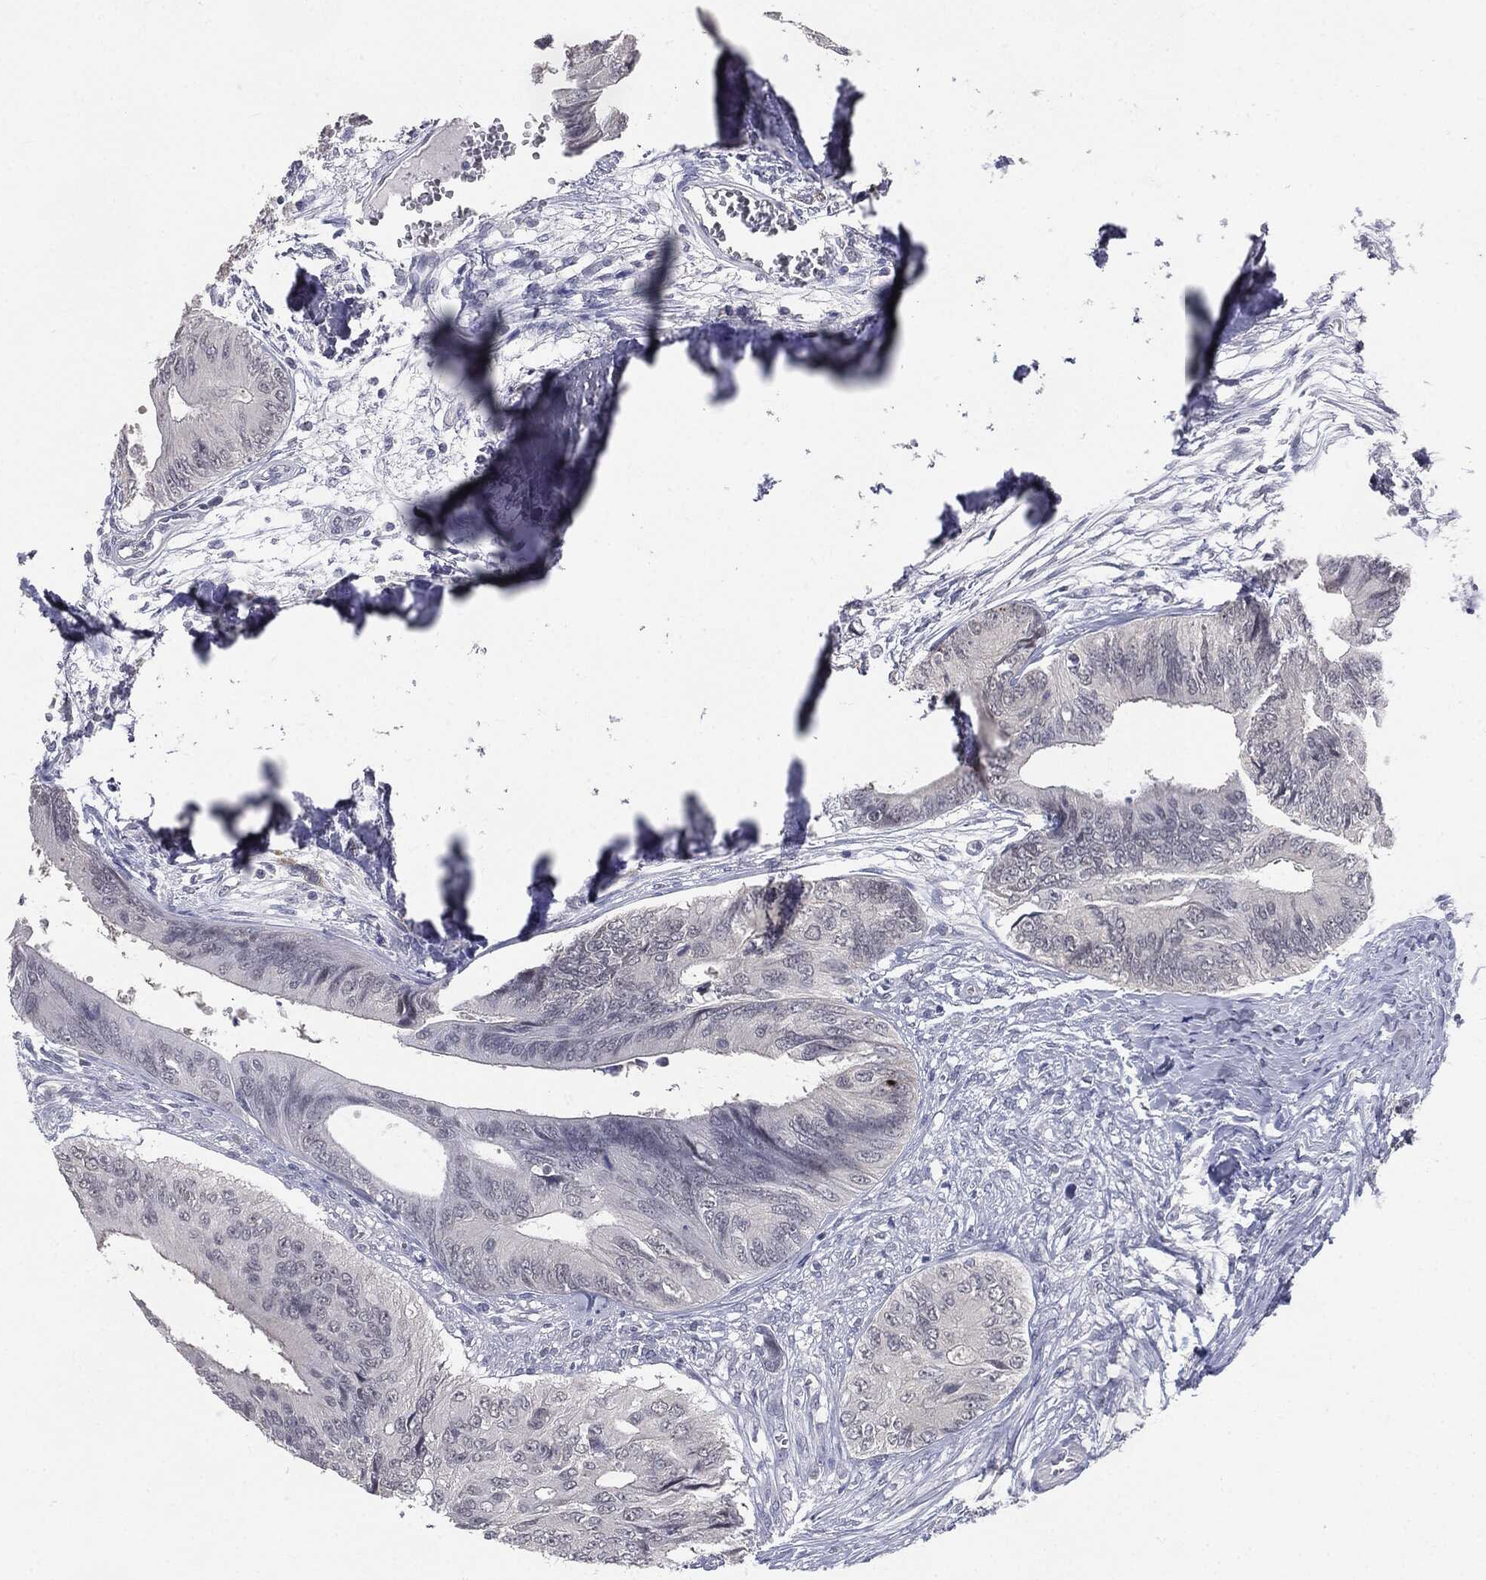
{"staining": {"intensity": "negative", "quantity": "none", "location": "none"}, "tissue": "colorectal cancer", "cell_type": "Tumor cells", "image_type": "cancer", "snomed": [{"axis": "morphology", "description": "Normal tissue, NOS"}, {"axis": "morphology", "description": "Adenocarcinoma, NOS"}, {"axis": "topography", "description": "Colon"}], "caption": "Tumor cells show no significant protein staining in adenocarcinoma (colorectal).", "gene": "SLC2A2", "patient": {"sex": "male", "age": 65}}